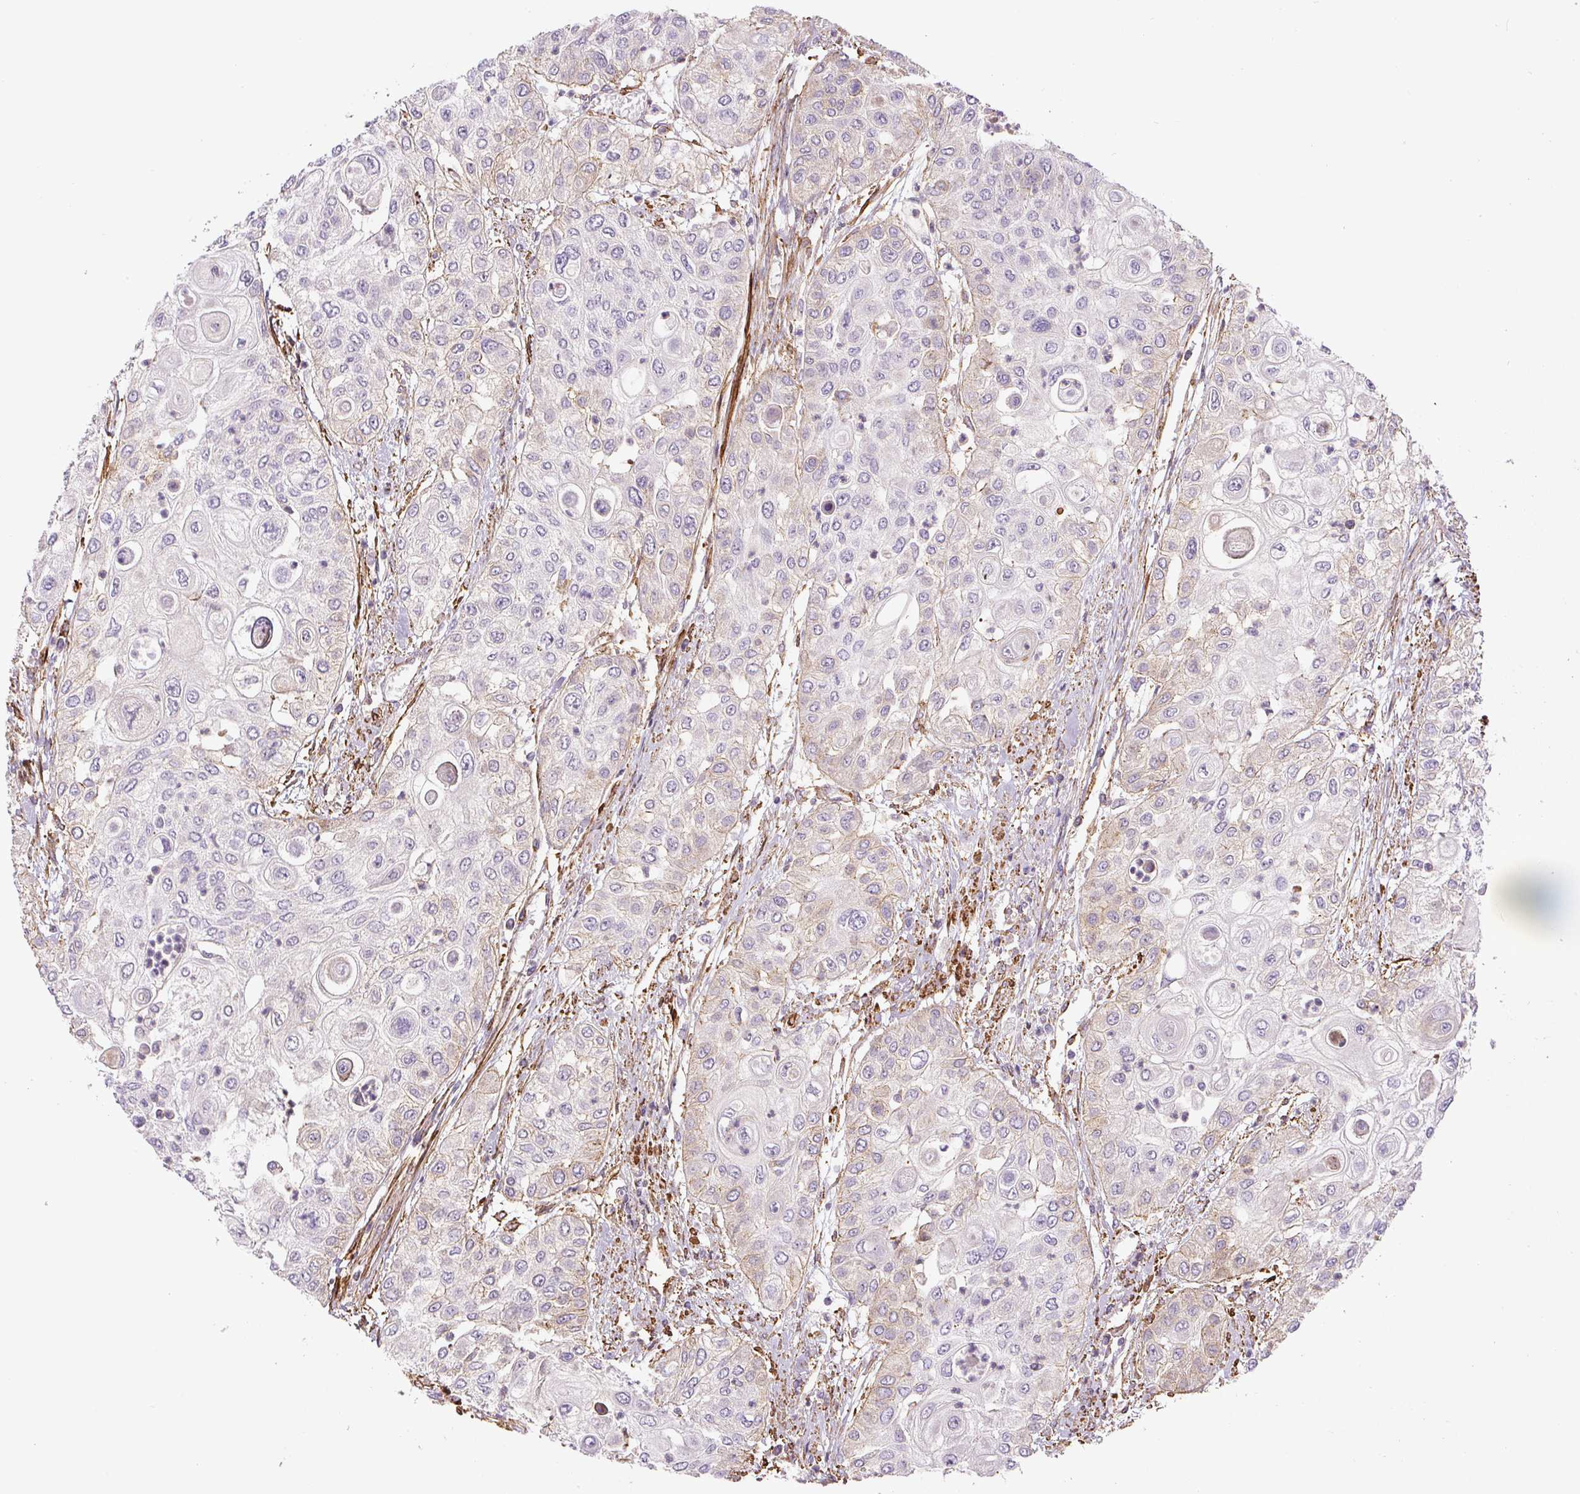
{"staining": {"intensity": "weak", "quantity": "<25%", "location": "cytoplasmic/membranous"}, "tissue": "urothelial cancer", "cell_type": "Tumor cells", "image_type": "cancer", "snomed": [{"axis": "morphology", "description": "Urothelial carcinoma, High grade"}, {"axis": "topography", "description": "Urinary bladder"}], "caption": "This is a histopathology image of immunohistochemistry staining of urothelial cancer, which shows no positivity in tumor cells. (DAB (3,3'-diaminobenzidine) immunohistochemistry (IHC) with hematoxylin counter stain).", "gene": "MYL12A", "patient": {"sex": "female", "age": 79}}